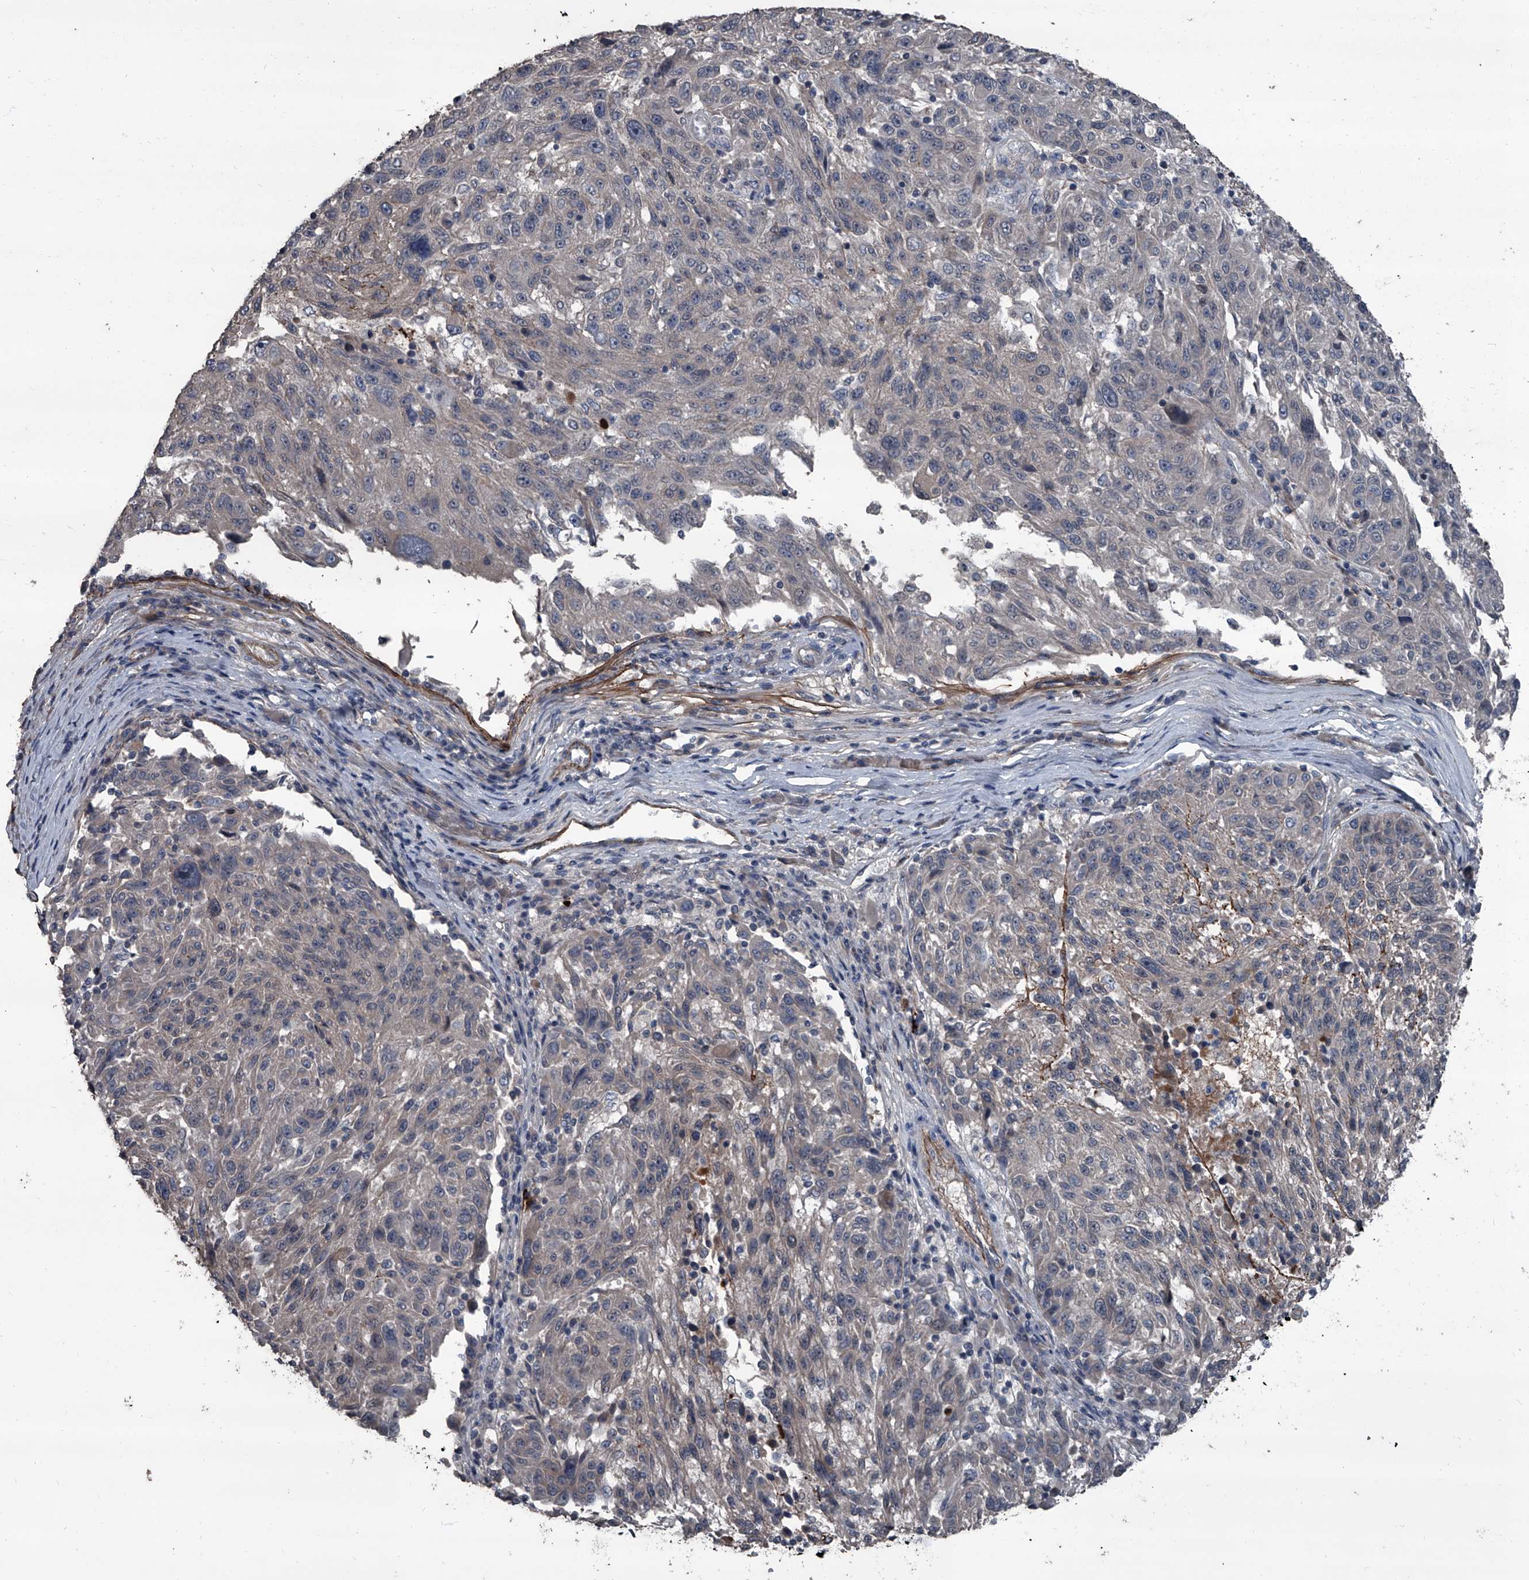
{"staining": {"intensity": "weak", "quantity": "<25%", "location": "cytoplasmic/membranous"}, "tissue": "melanoma", "cell_type": "Tumor cells", "image_type": "cancer", "snomed": [{"axis": "morphology", "description": "Malignant melanoma, NOS"}, {"axis": "topography", "description": "Skin"}], "caption": "A photomicrograph of human melanoma is negative for staining in tumor cells.", "gene": "OARD1", "patient": {"sex": "male", "age": 53}}